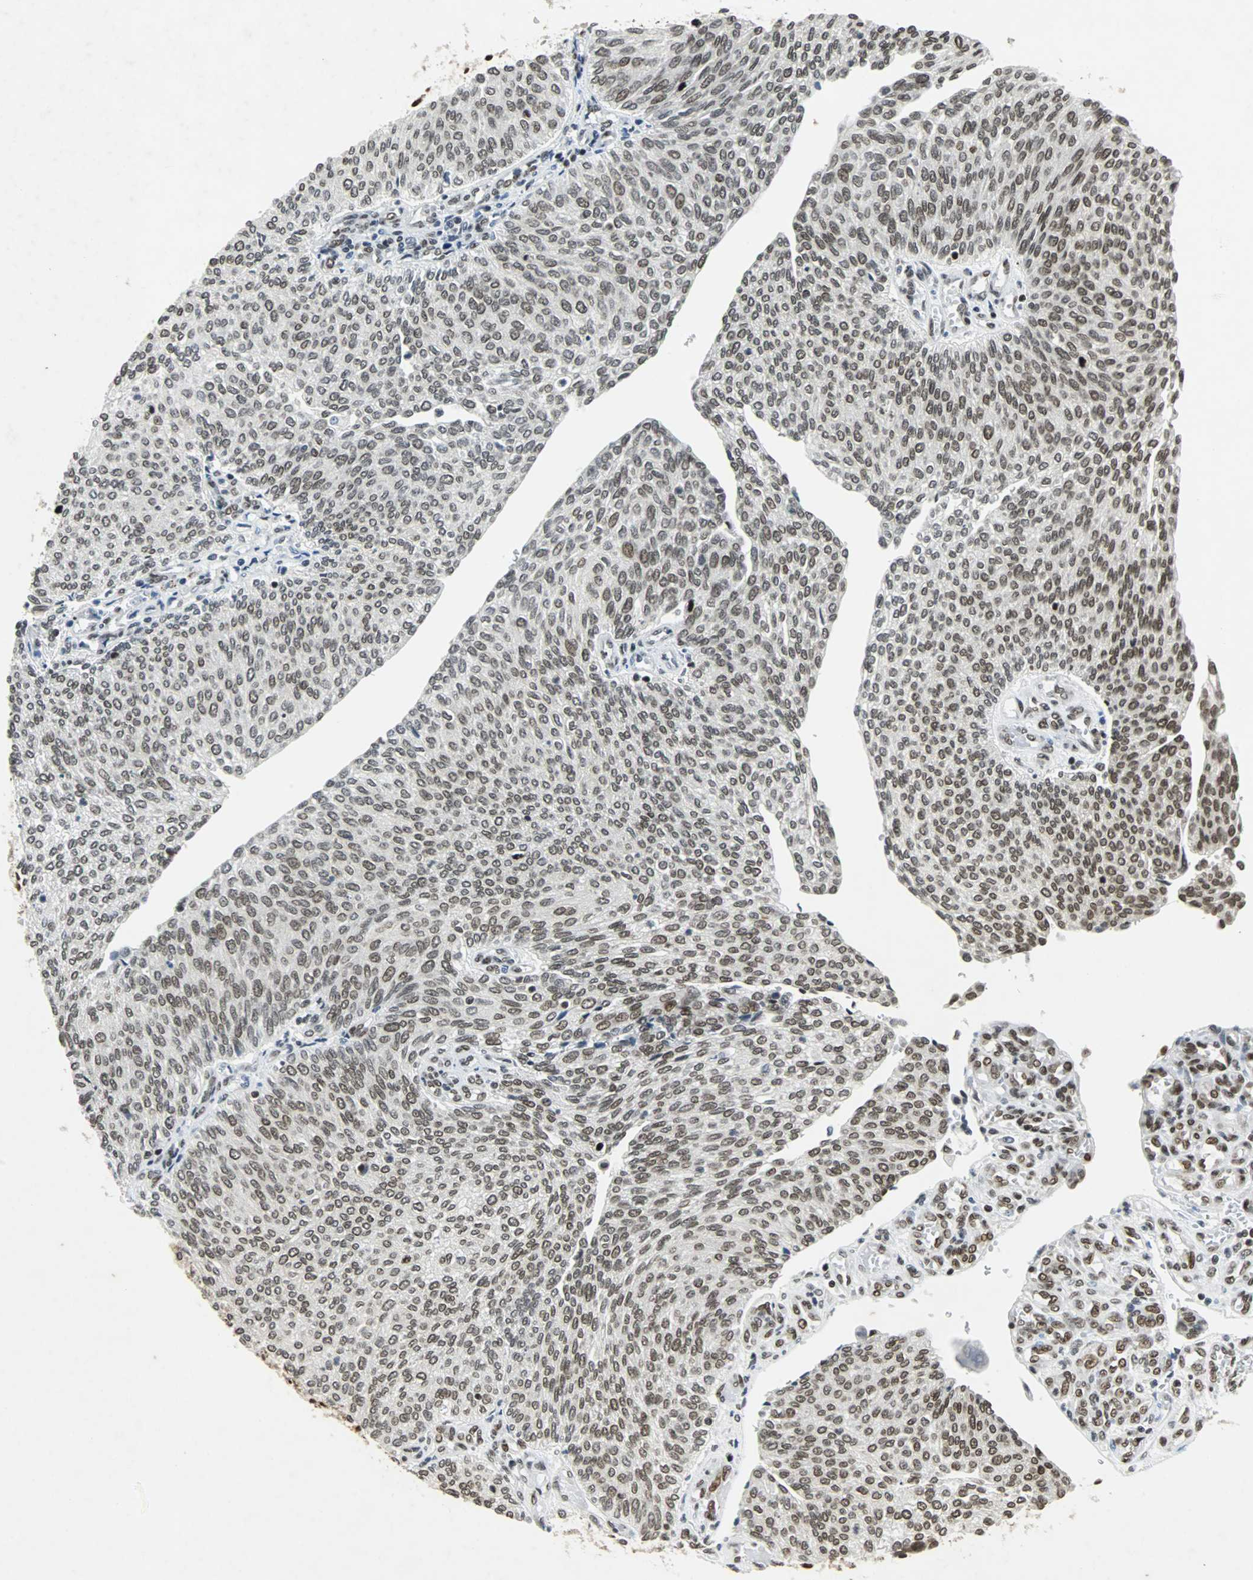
{"staining": {"intensity": "moderate", "quantity": ">75%", "location": "nuclear"}, "tissue": "urothelial cancer", "cell_type": "Tumor cells", "image_type": "cancer", "snomed": [{"axis": "morphology", "description": "Urothelial carcinoma, Low grade"}, {"axis": "topography", "description": "Urinary bladder"}], "caption": "This photomicrograph exhibits IHC staining of urothelial carcinoma (low-grade), with medium moderate nuclear staining in about >75% of tumor cells.", "gene": "GATAD2A", "patient": {"sex": "female", "age": 79}}